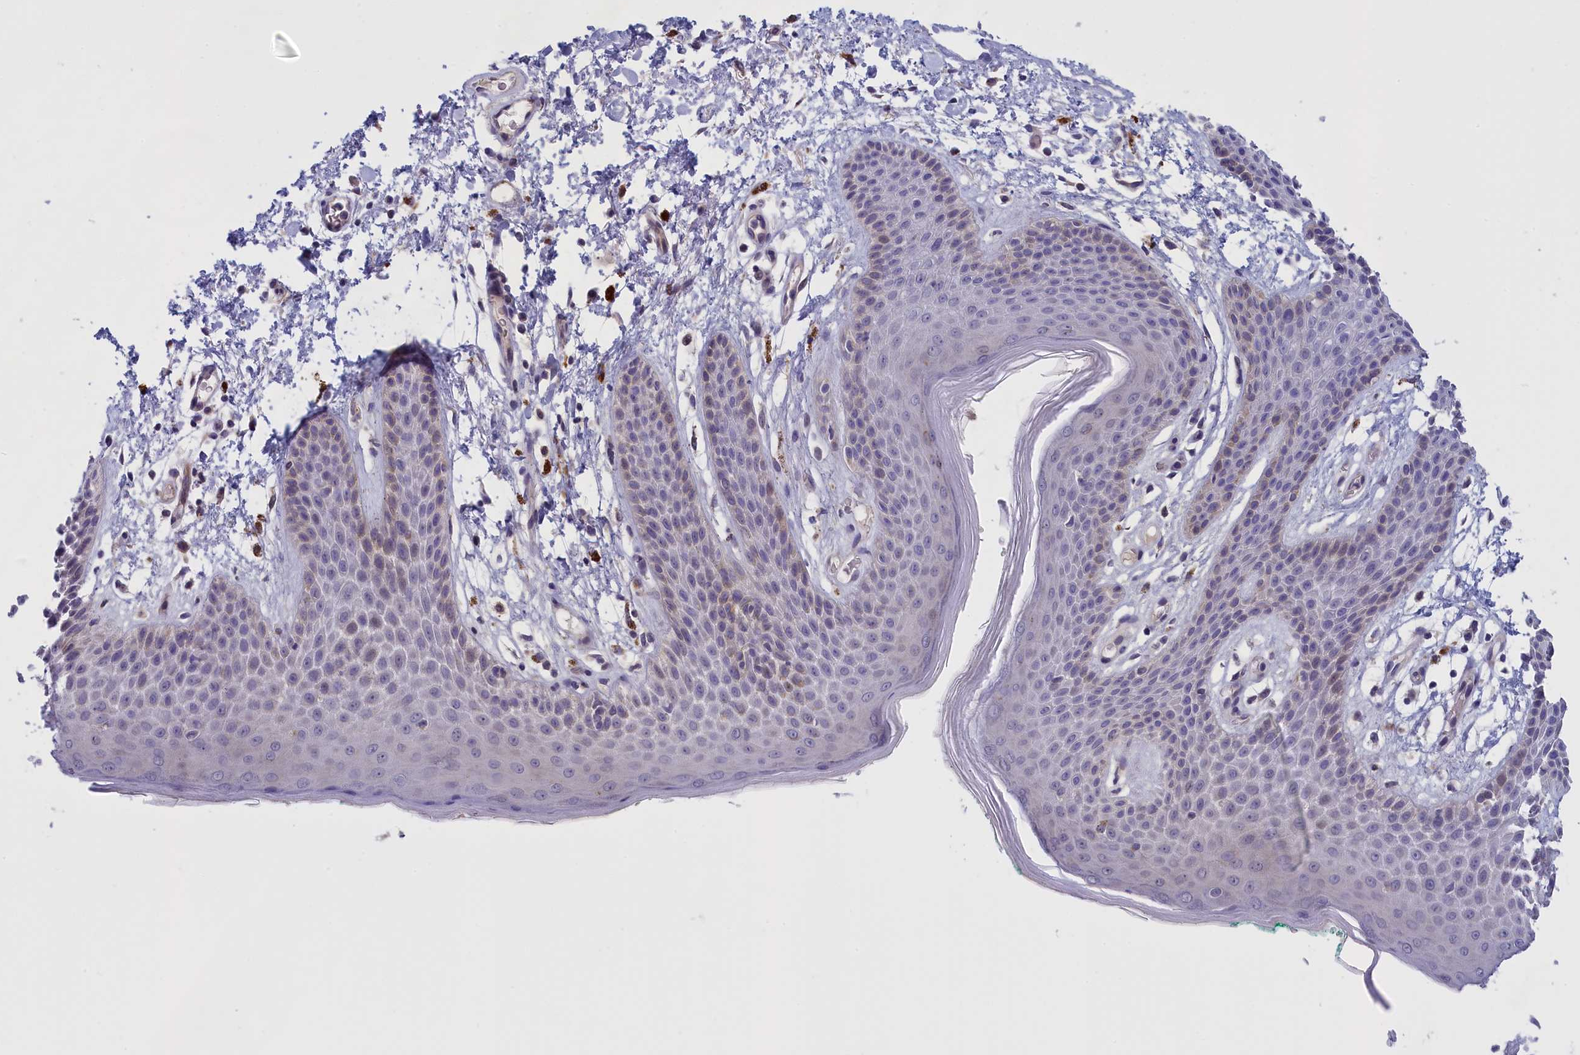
{"staining": {"intensity": "weak", "quantity": "<25%", "location": "cytoplasmic/membranous"}, "tissue": "skin", "cell_type": "Epidermal cells", "image_type": "normal", "snomed": [{"axis": "morphology", "description": "Normal tissue, NOS"}, {"axis": "topography", "description": "Anal"}], "caption": "Epidermal cells are negative for protein expression in benign human skin. (Brightfield microscopy of DAB (3,3'-diaminobenzidine) immunohistochemistry (IHC) at high magnification).", "gene": "IGFALS", "patient": {"sex": "male", "age": 74}}